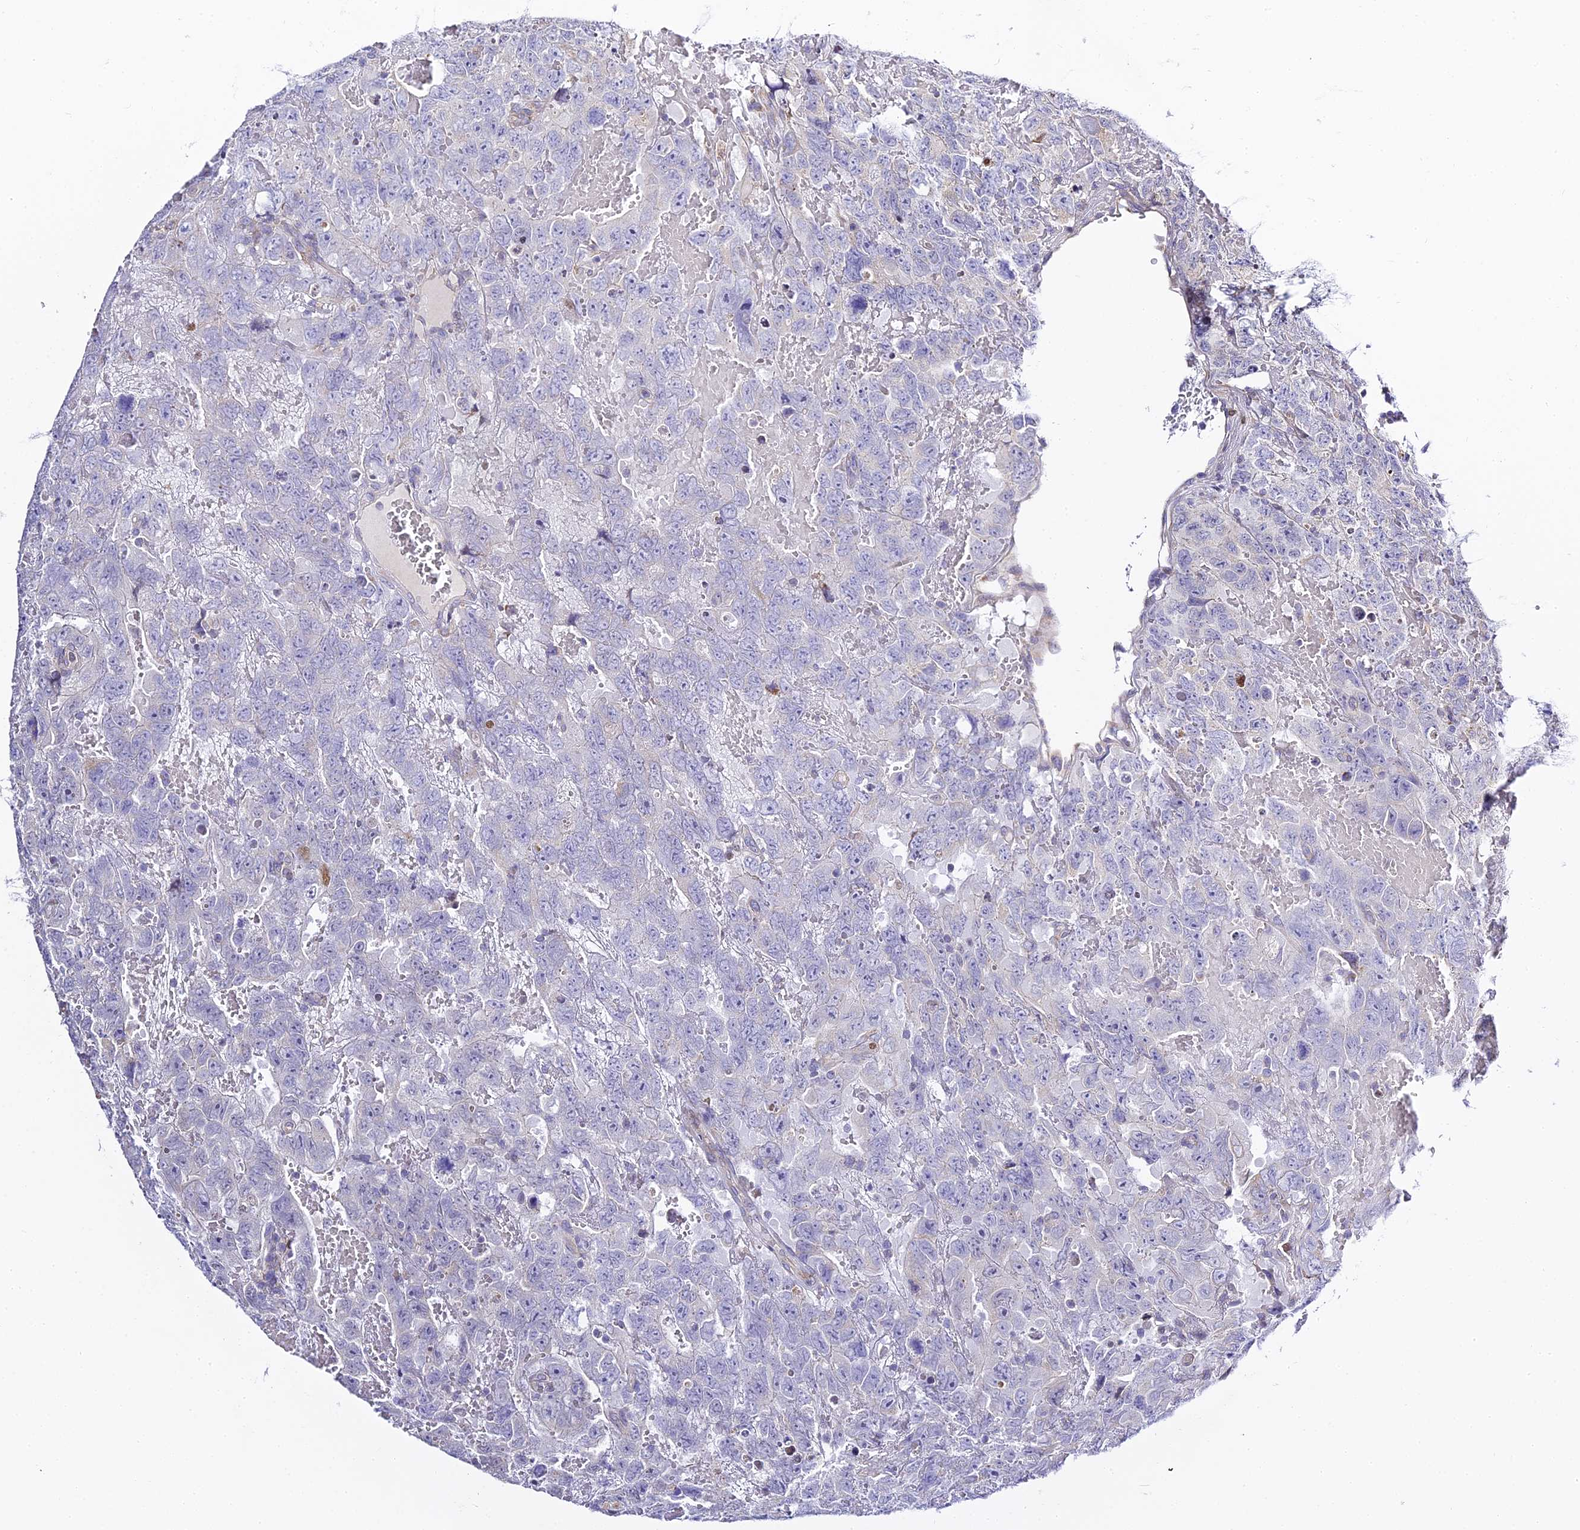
{"staining": {"intensity": "negative", "quantity": "none", "location": "none"}, "tissue": "testis cancer", "cell_type": "Tumor cells", "image_type": "cancer", "snomed": [{"axis": "morphology", "description": "Carcinoma, Embryonal, NOS"}, {"axis": "topography", "description": "Testis"}], "caption": "Tumor cells are negative for protein expression in human testis cancer (embryonal carcinoma).", "gene": "SERP1", "patient": {"sex": "male", "age": 45}}